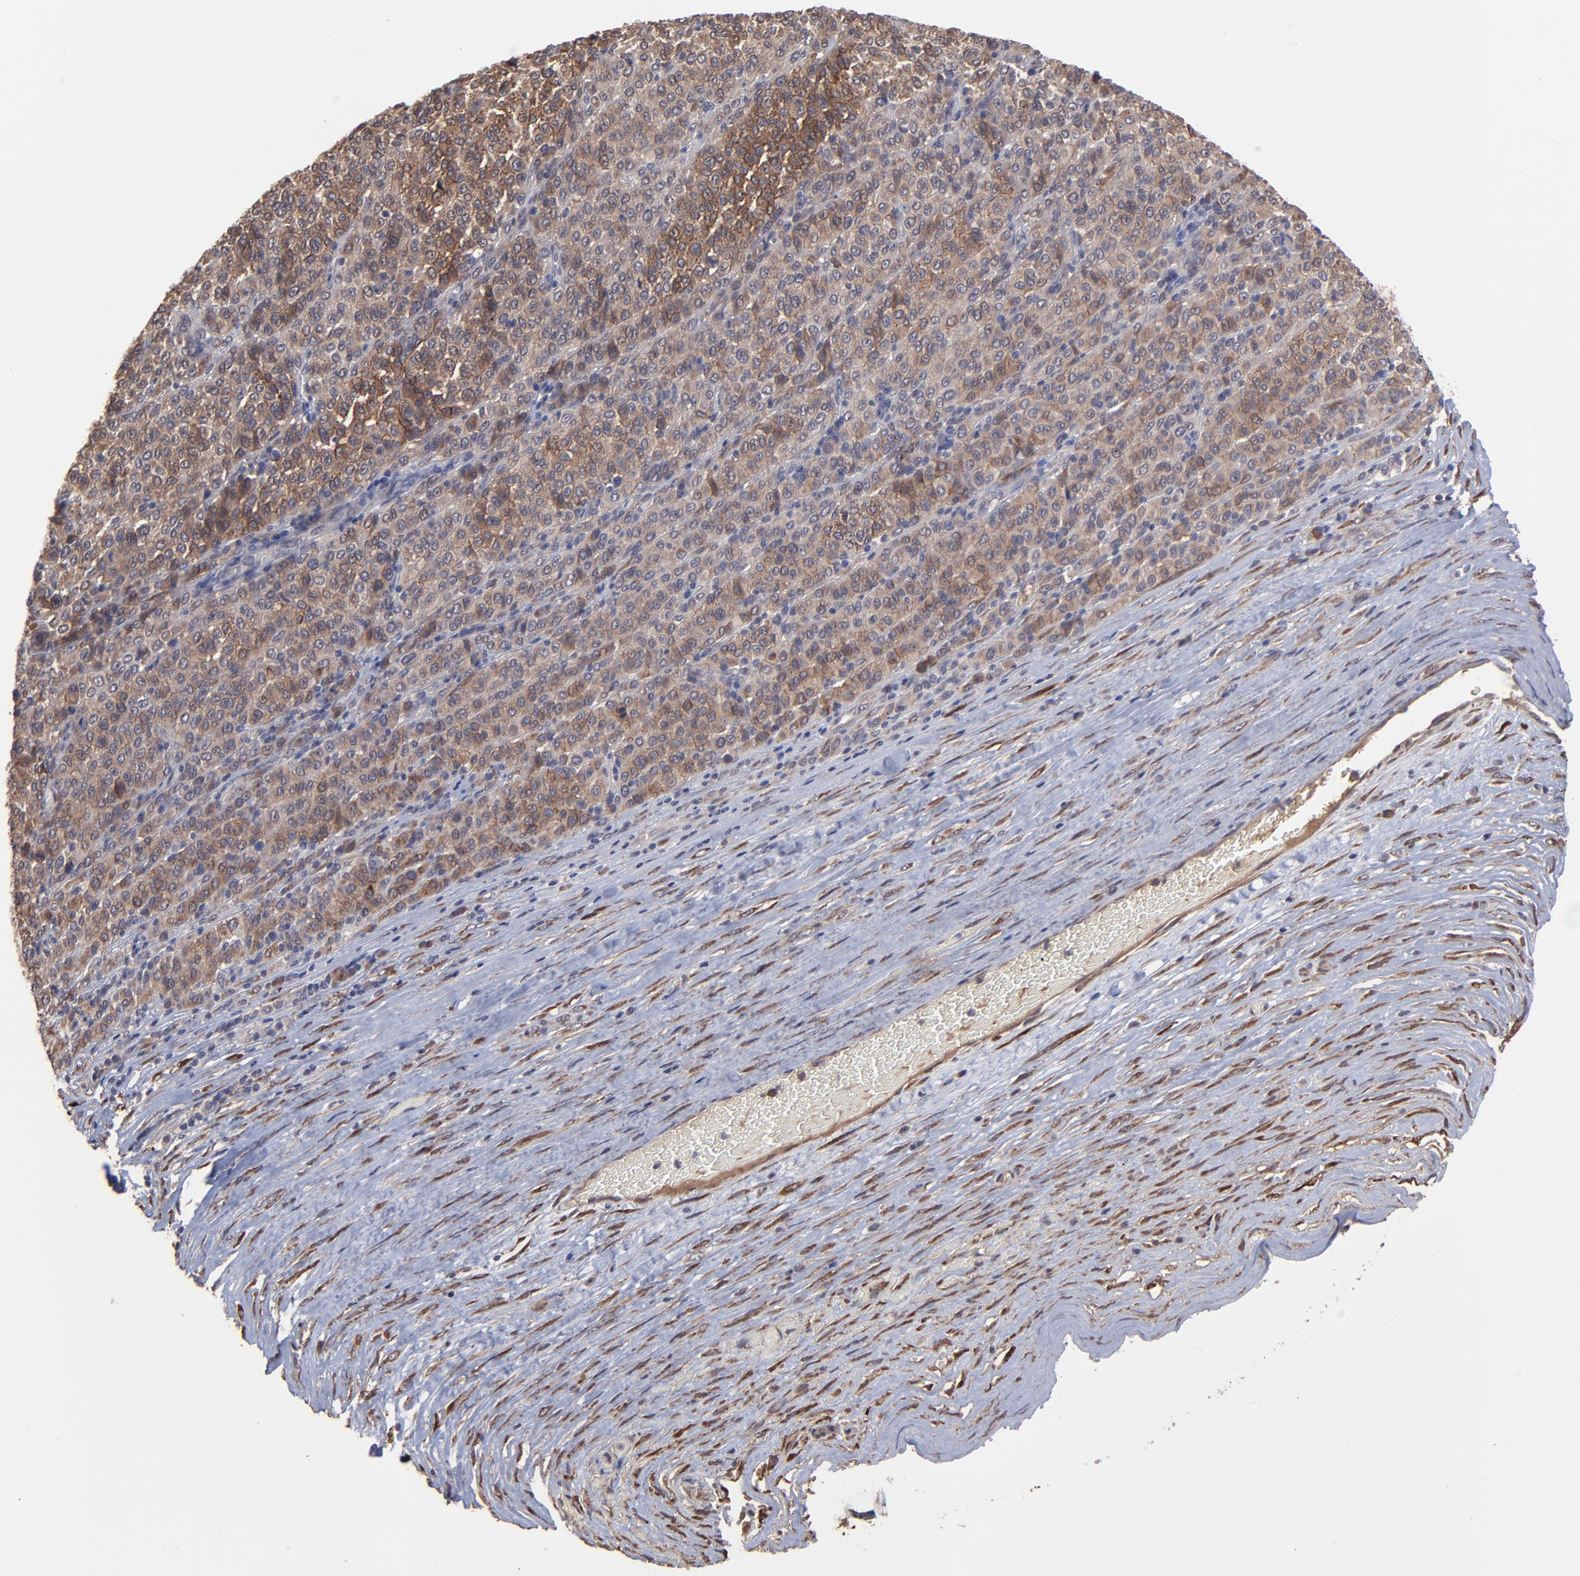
{"staining": {"intensity": "moderate", "quantity": ">75%", "location": "cytoplasmic/membranous"}, "tissue": "melanoma", "cell_type": "Tumor cells", "image_type": "cancer", "snomed": [{"axis": "morphology", "description": "Malignant melanoma, Metastatic site"}, {"axis": "topography", "description": "Pancreas"}], "caption": "Human malignant melanoma (metastatic site) stained with a brown dye displays moderate cytoplasmic/membranous positive positivity in approximately >75% of tumor cells.", "gene": "CHL1", "patient": {"sex": "female", "age": 30}}